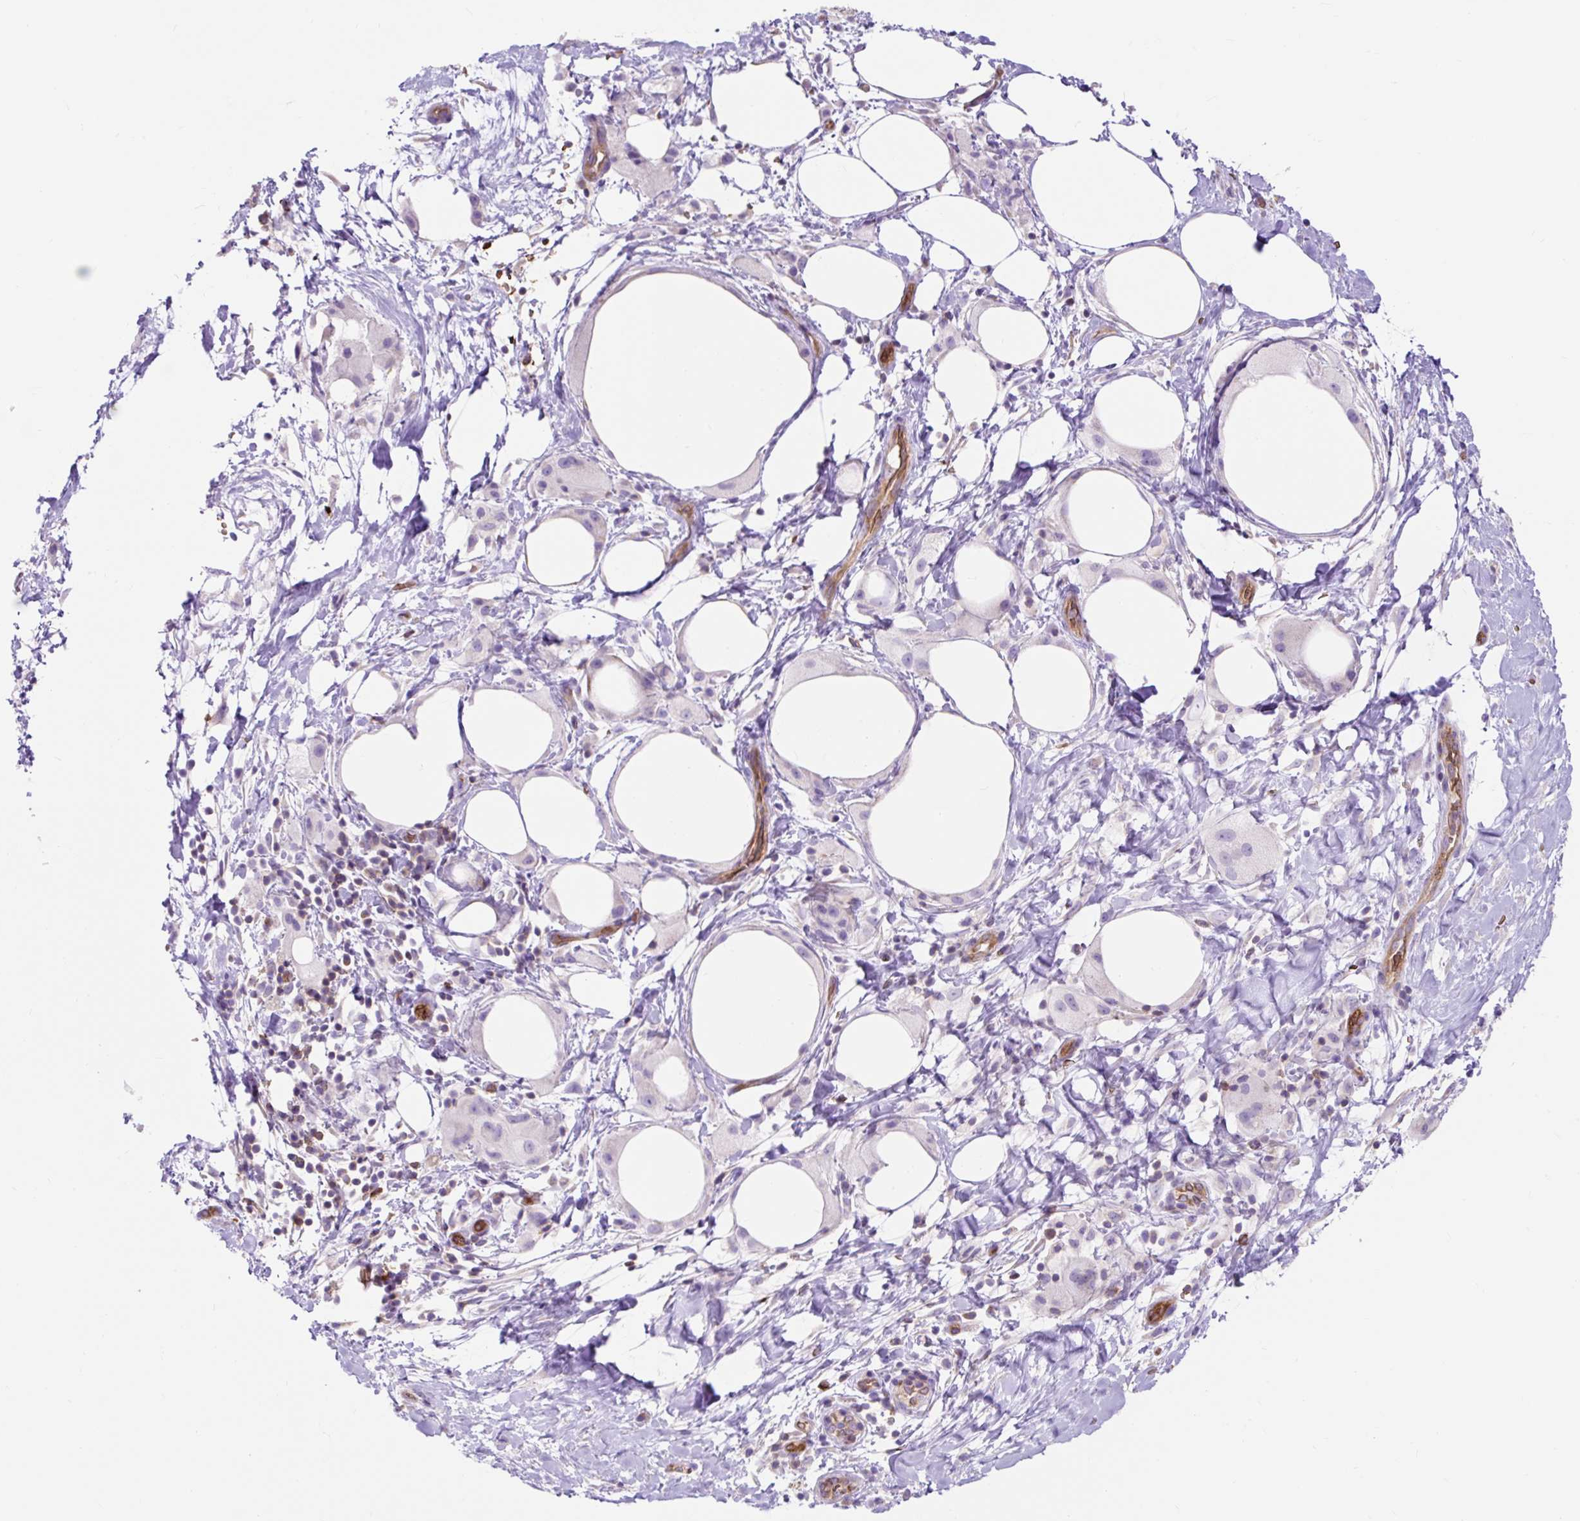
{"staining": {"intensity": "negative", "quantity": "none", "location": "none"}, "tissue": "pancreatic cancer", "cell_type": "Tumor cells", "image_type": "cancer", "snomed": [{"axis": "morphology", "description": "Adenocarcinoma, NOS"}, {"axis": "topography", "description": "Pancreas"}], "caption": "Tumor cells show no significant positivity in adenocarcinoma (pancreatic).", "gene": "HIP1R", "patient": {"sex": "male", "age": 58}}